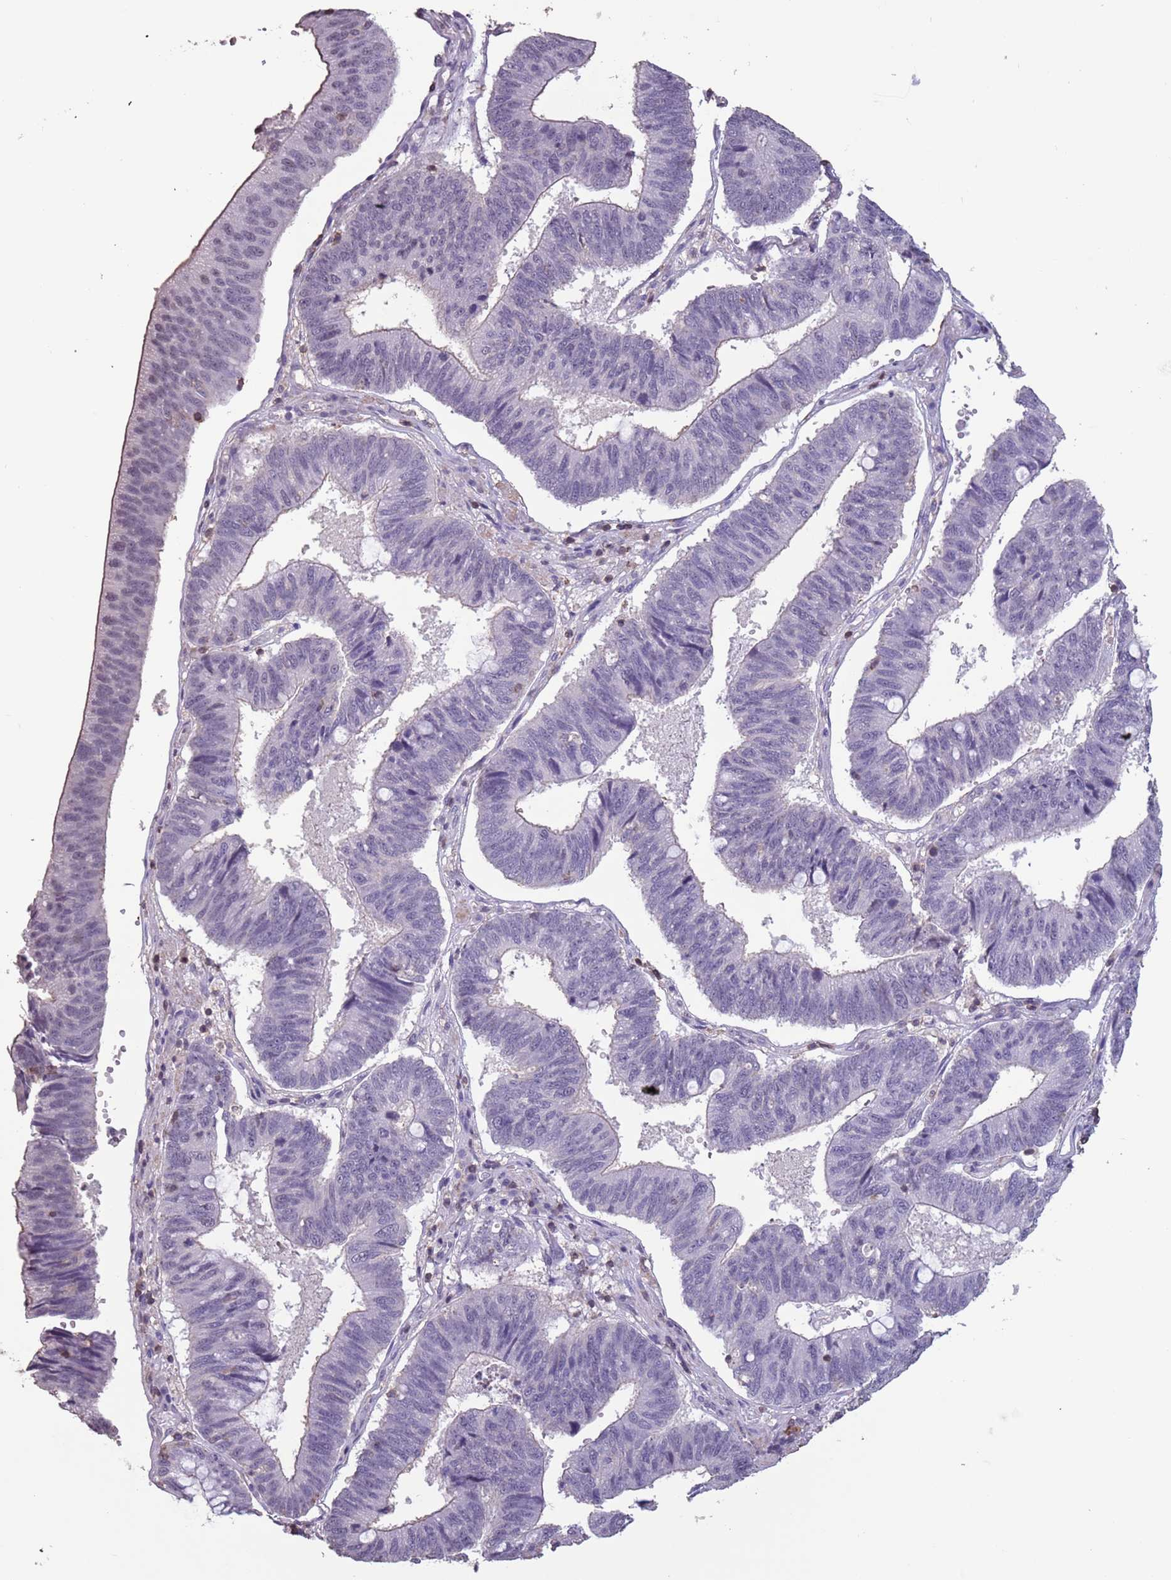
{"staining": {"intensity": "negative", "quantity": "none", "location": "none"}, "tissue": "stomach cancer", "cell_type": "Tumor cells", "image_type": "cancer", "snomed": [{"axis": "morphology", "description": "Adenocarcinoma, NOS"}, {"axis": "topography", "description": "Stomach"}], "caption": "DAB immunohistochemical staining of human stomach cancer reveals no significant positivity in tumor cells.", "gene": "SUN5", "patient": {"sex": "male", "age": 59}}